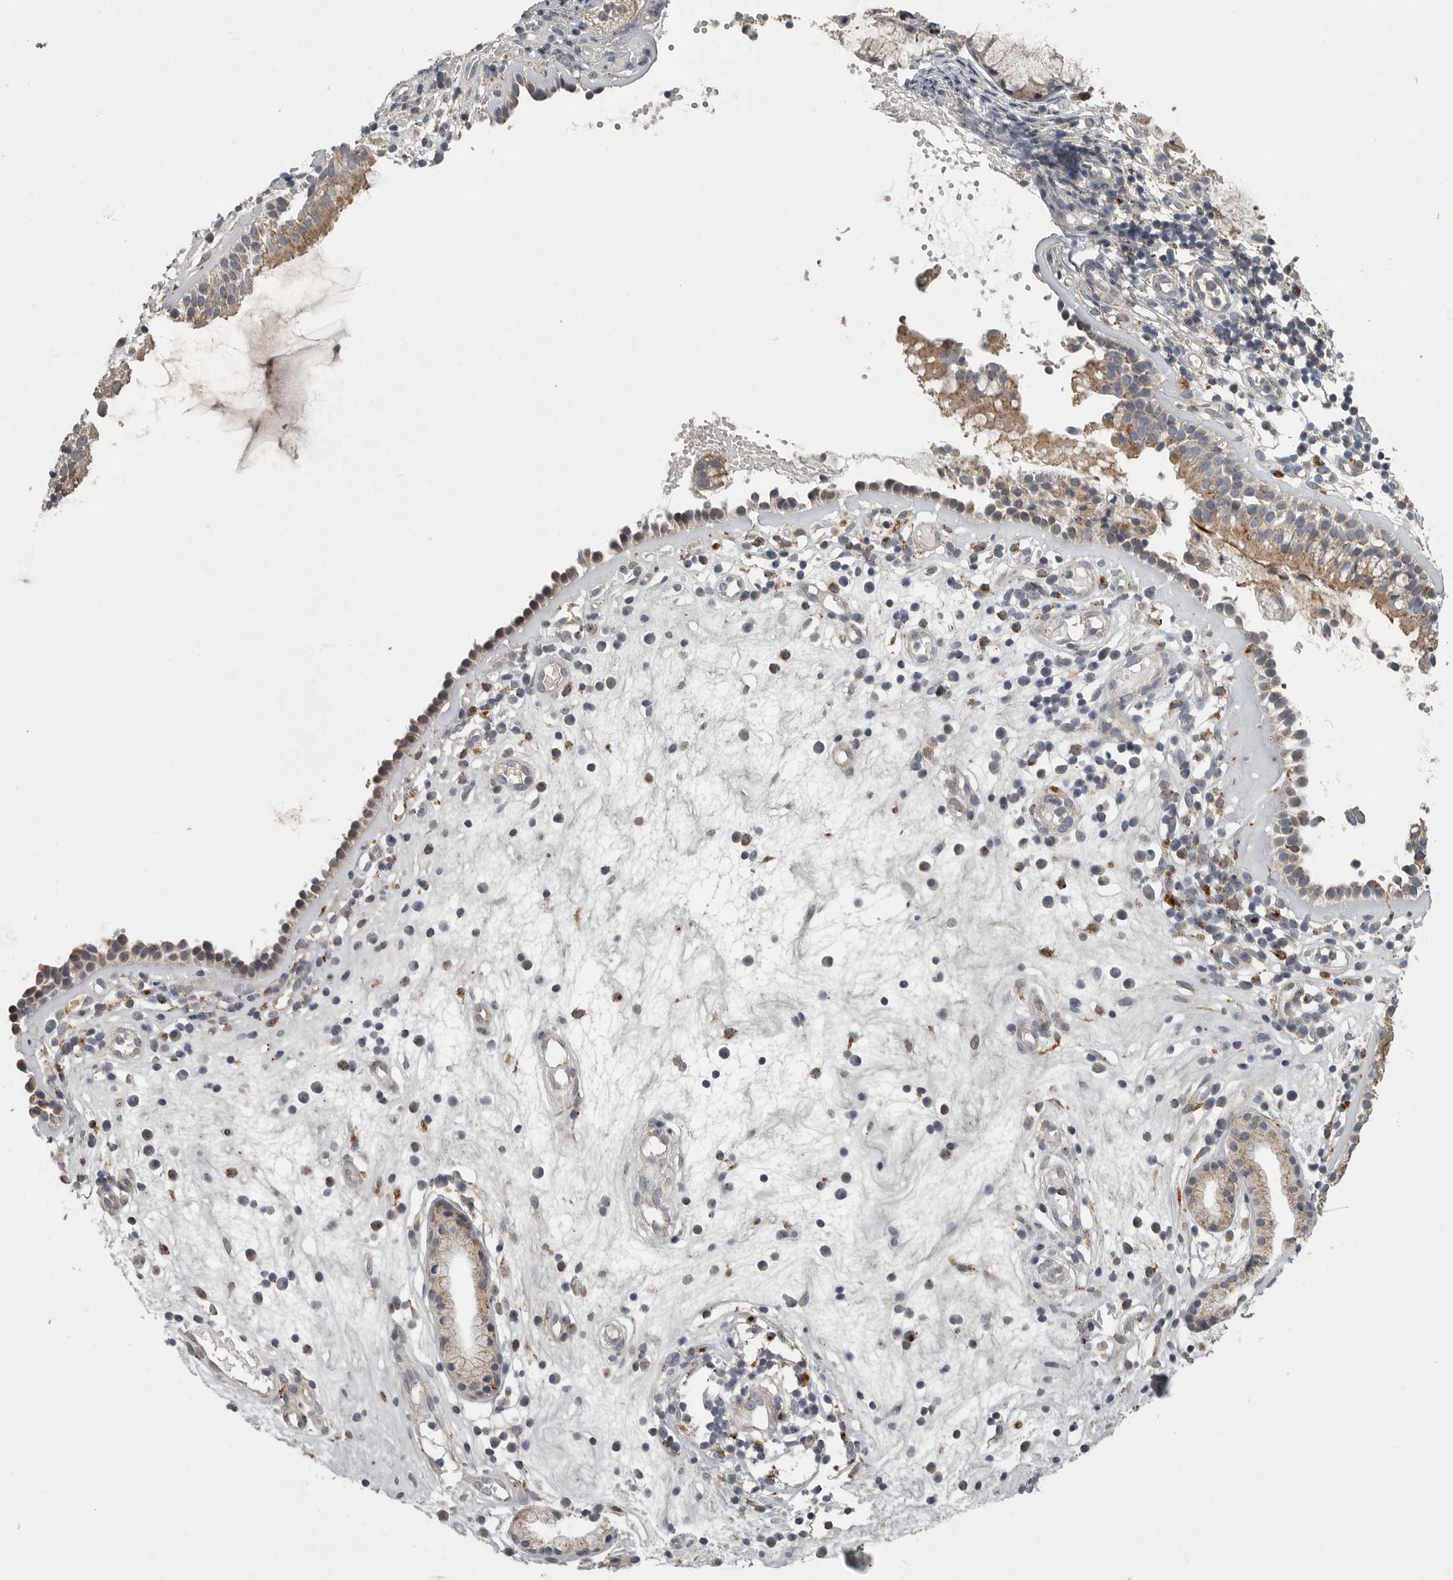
{"staining": {"intensity": "moderate", "quantity": ">75%", "location": "cytoplasmic/membranous"}, "tissue": "nasopharynx", "cell_type": "Respiratory epithelial cells", "image_type": "normal", "snomed": [{"axis": "morphology", "description": "Normal tissue, NOS"}, {"axis": "topography", "description": "Nasopharynx"}], "caption": "Immunohistochemistry (DAB) staining of benign human nasopharynx demonstrates moderate cytoplasmic/membranous protein positivity in about >75% of respiratory epithelial cells.", "gene": "LAMTOR3", "patient": {"sex": "female", "age": 39}}